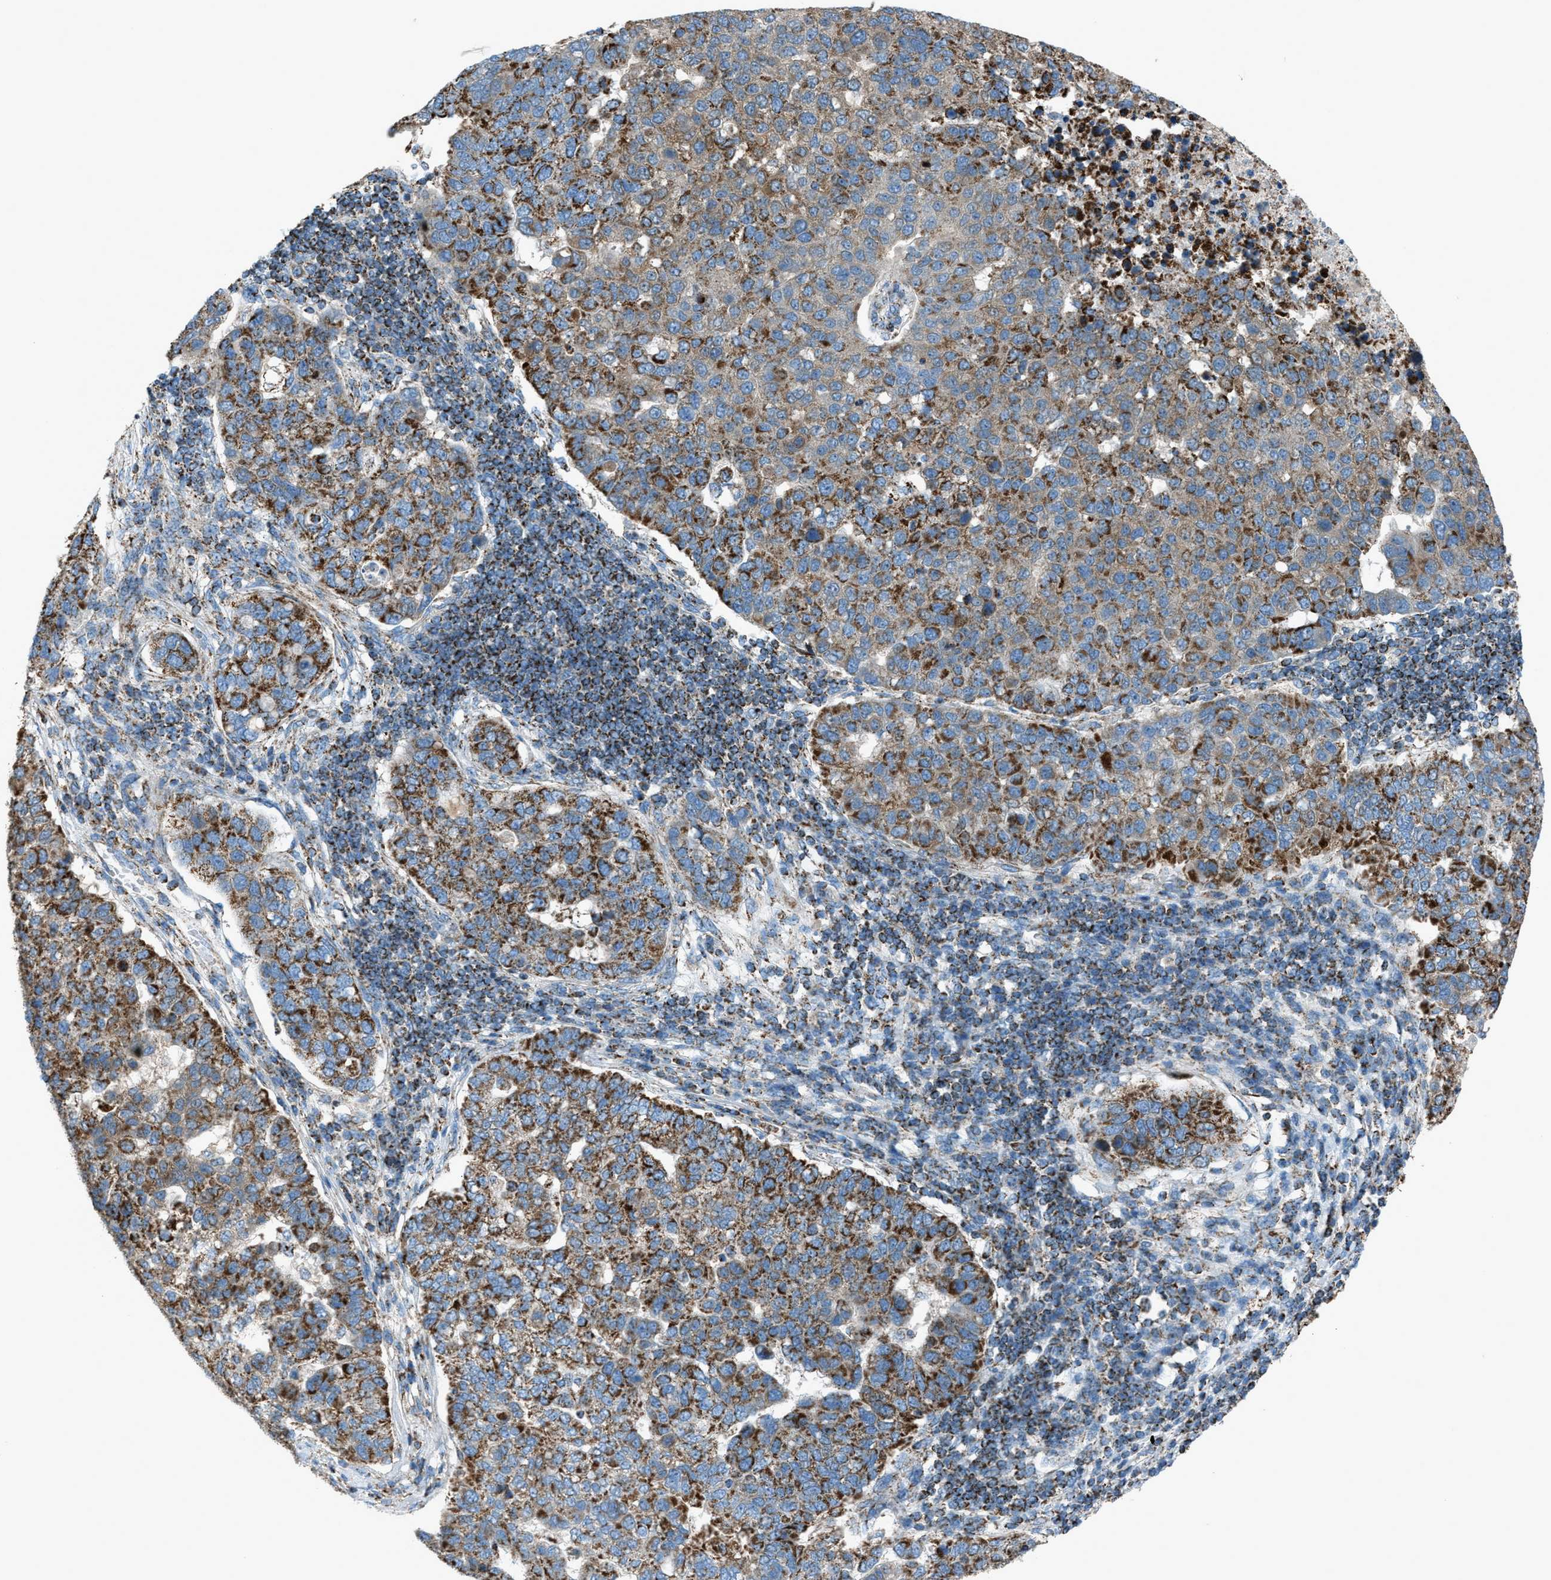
{"staining": {"intensity": "strong", "quantity": ">75%", "location": "cytoplasmic/membranous"}, "tissue": "pancreatic cancer", "cell_type": "Tumor cells", "image_type": "cancer", "snomed": [{"axis": "morphology", "description": "Adenocarcinoma, NOS"}, {"axis": "topography", "description": "Pancreas"}], "caption": "The histopathology image displays immunohistochemical staining of pancreatic cancer. There is strong cytoplasmic/membranous expression is identified in about >75% of tumor cells. The staining was performed using DAB (3,3'-diaminobenzidine) to visualize the protein expression in brown, while the nuclei were stained in blue with hematoxylin (Magnification: 20x).", "gene": "MDH2", "patient": {"sex": "female", "age": 61}}